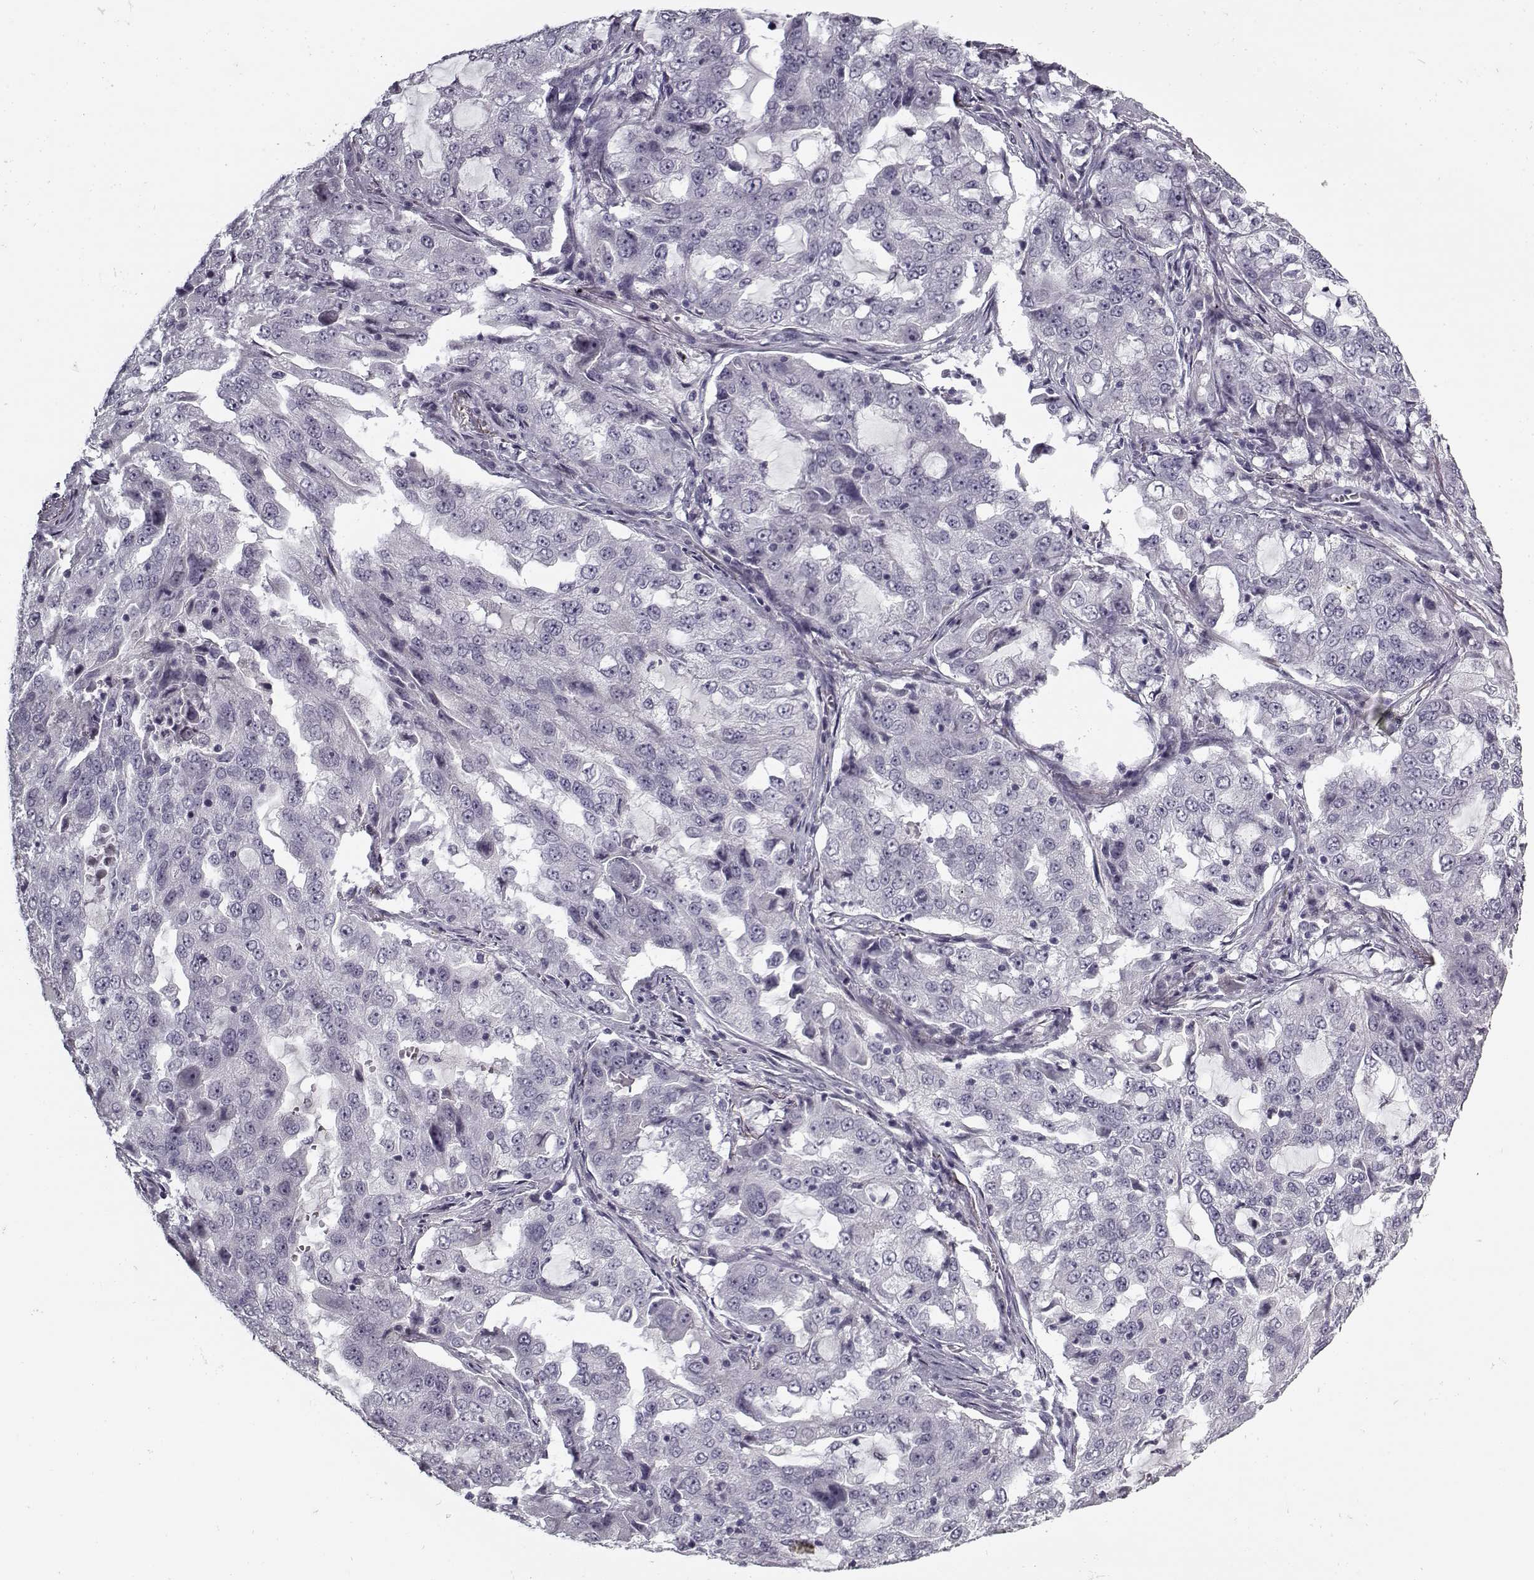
{"staining": {"intensity": "negative", "quantity": "none", "location": "none"}, "tissue": "lung cancer", "cell_type": "Tumor cells", "image_type": "cancer", "snomed": [{"axis": "morphology", "description": "Adenocarcinoma, NOS"}, {"axis": "topography", "description": "Lung"}], "caption": "Histopathology image shows no protein staining in tumor cells of lung cancer (adenocarcinoma) tissue.", "gene": "SNCA", "patient": {"sex": "female", "age": 61}}